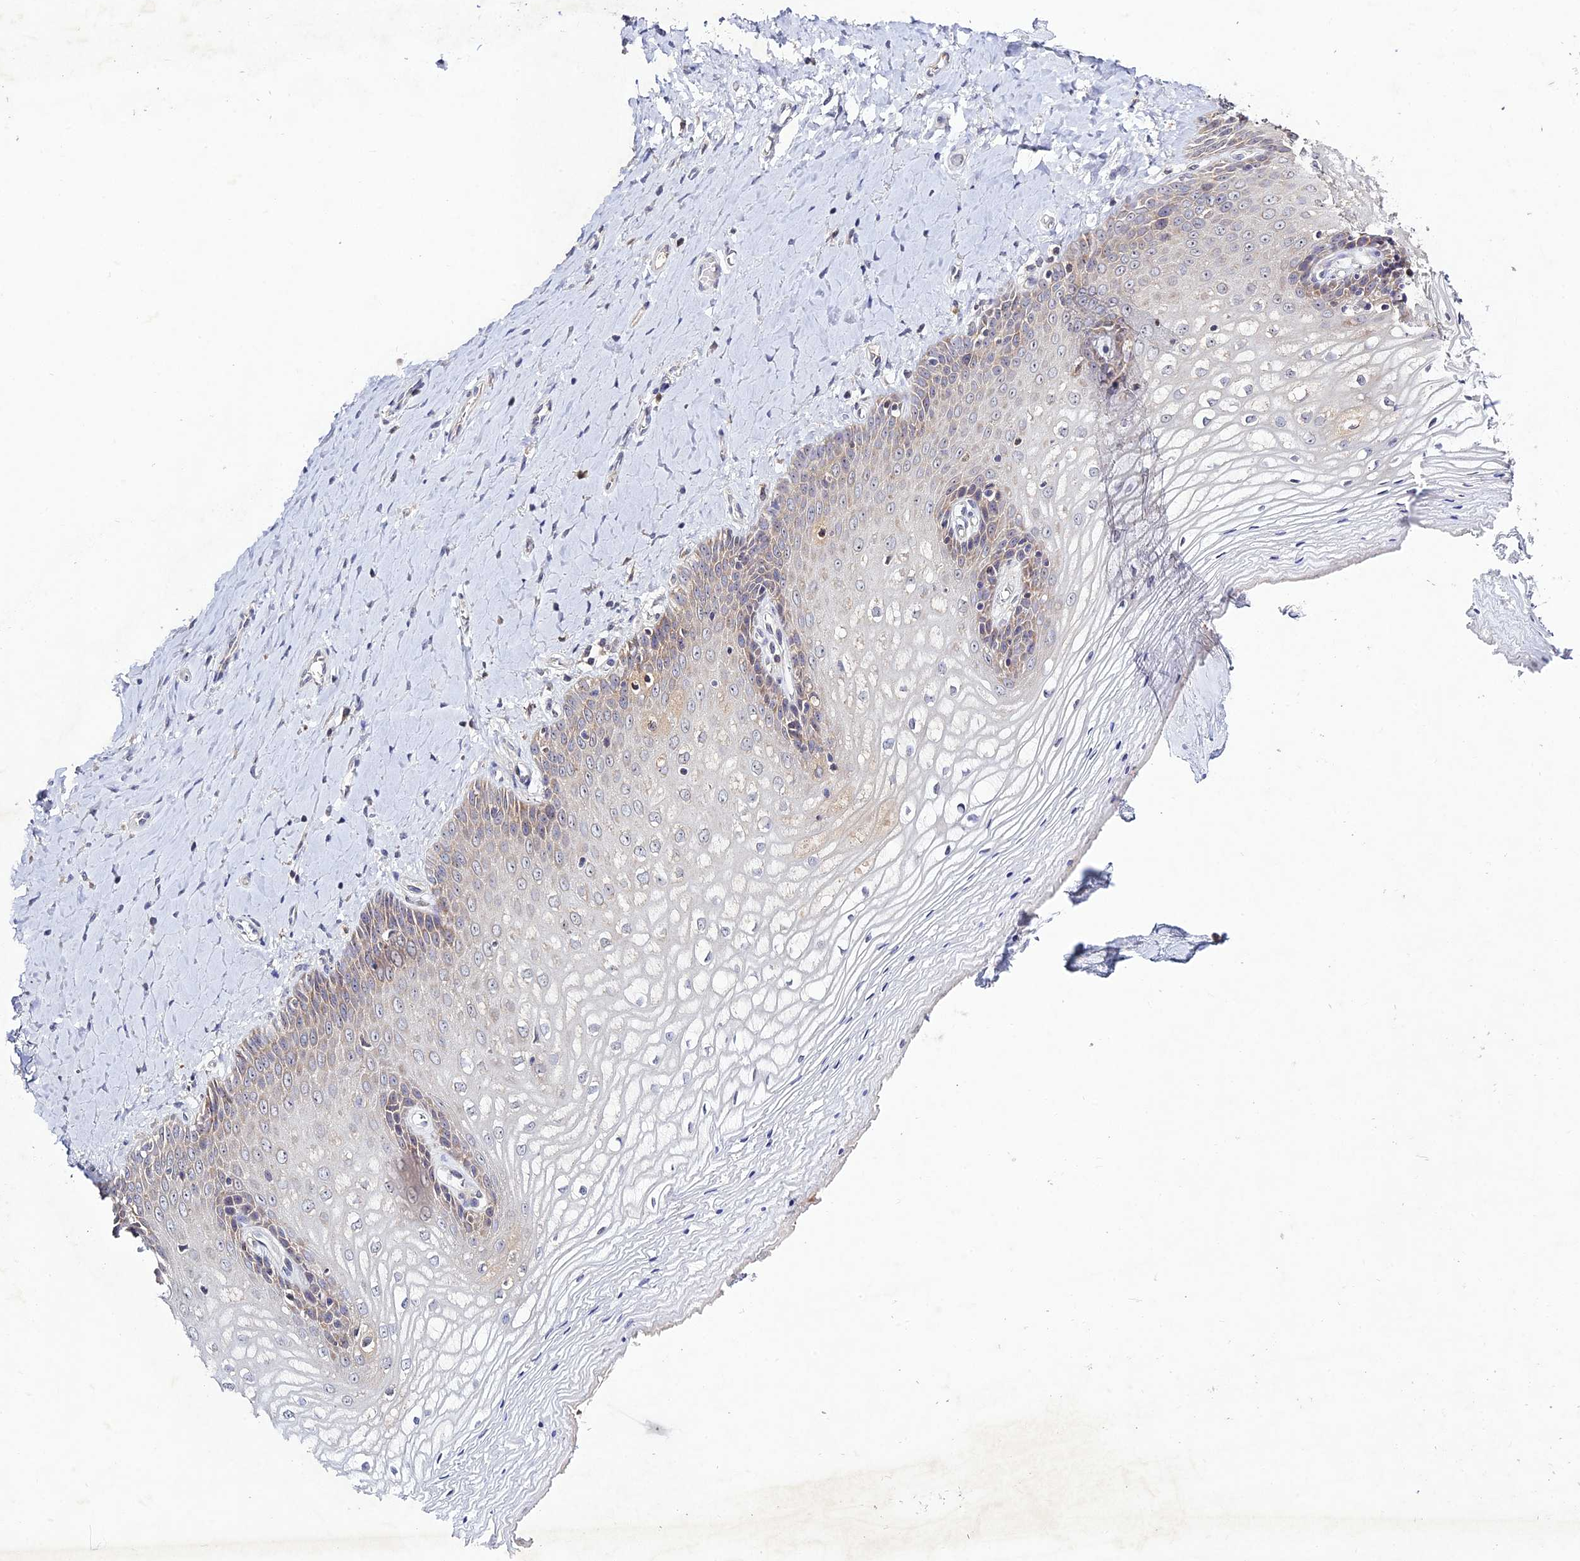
{"staining": {"intensity": "weak", "quantity": "<25%", "location": "cytoplasmic/membranous"}, "tissue": "vagina", "cell_type": "Squamous epithelial cells", "image_type": "normal", "snomed": [{"axis": "morphology", "description": "Normal tissue, NOS"}, {"axis": "topography", "description": "Vagina"}], "caption": "Squamous epithelial cells are negative for brown protein staining in unremarkable vagina. (Immunohistochemistry (ihc), brightfield microscopy, high magnification).", "gene": "CHST5", "patient": {"sex": "female", "age": 65}}